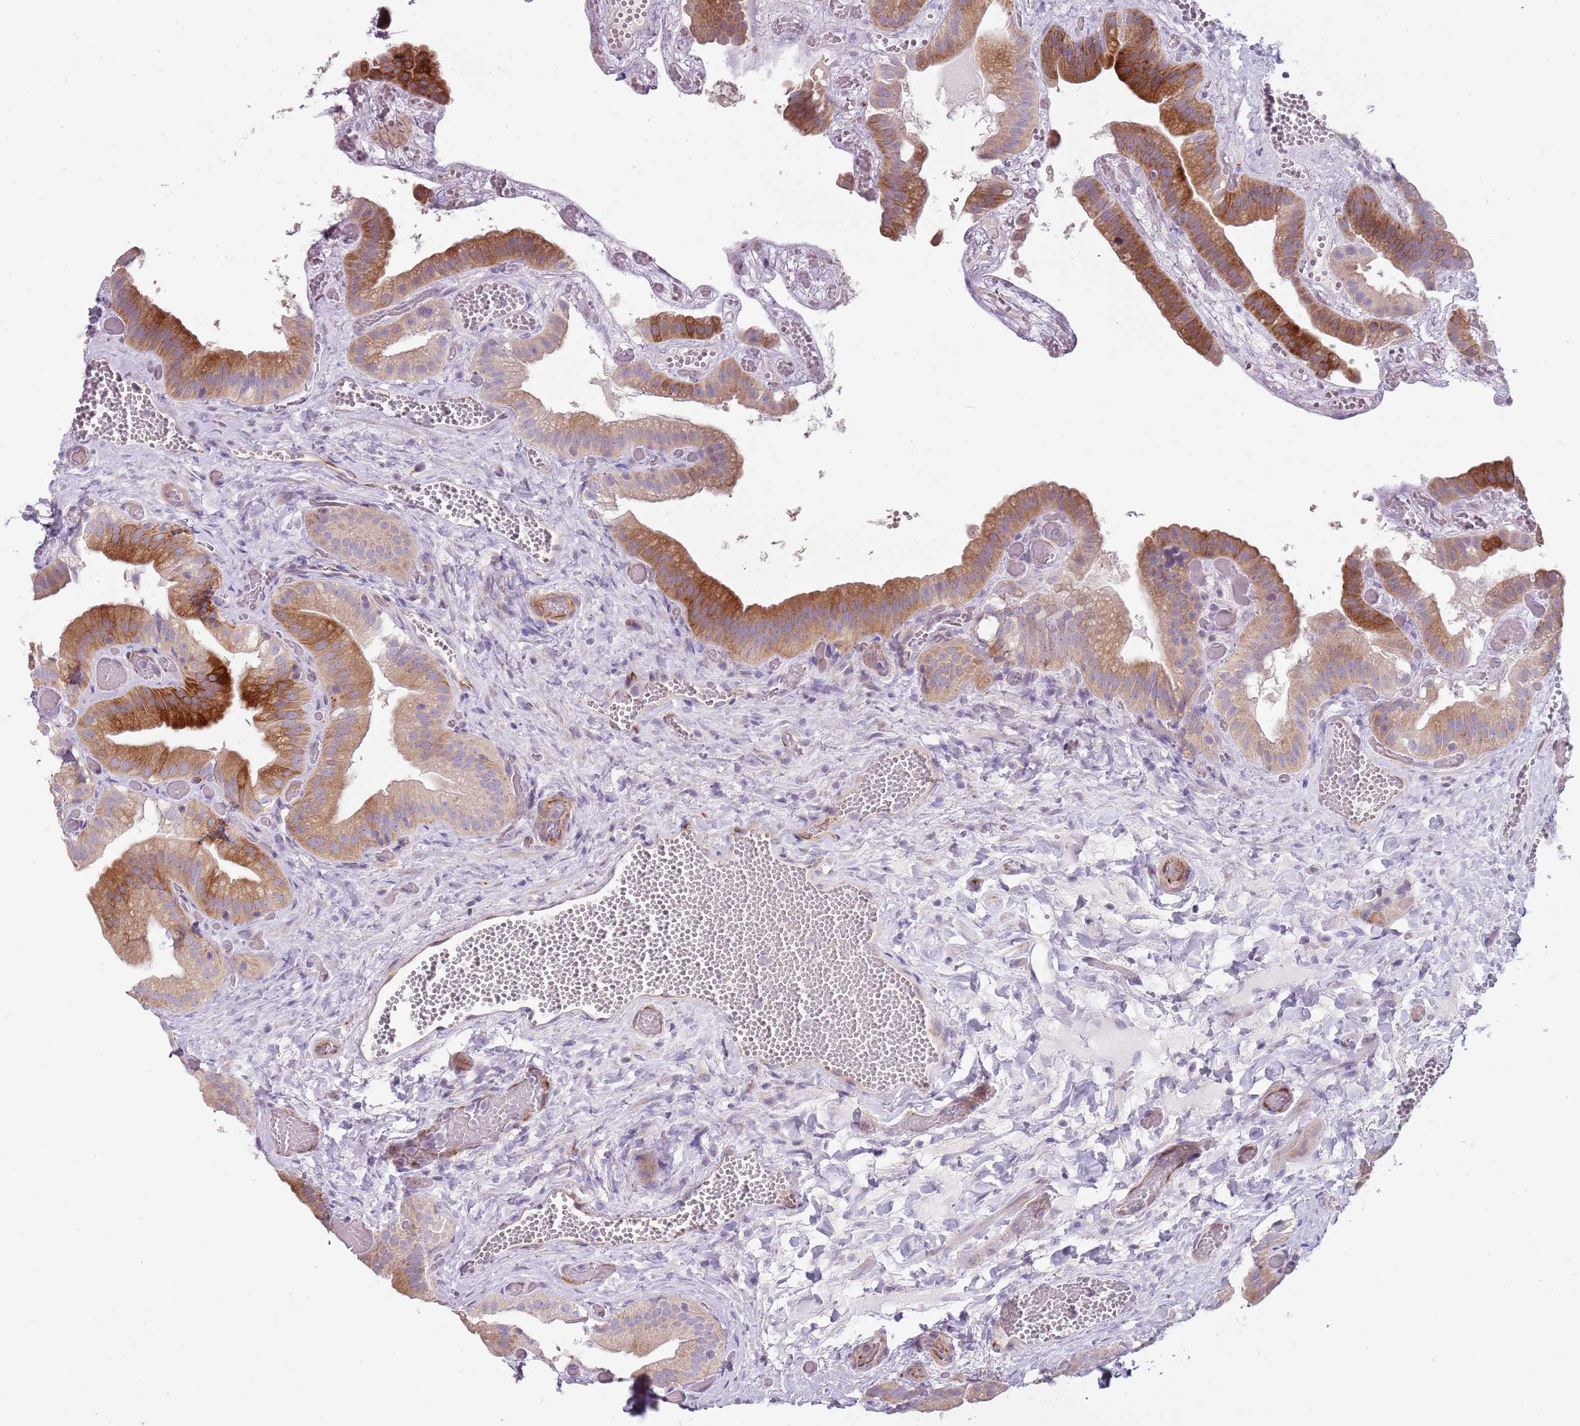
{"staining": {"intensity": "moderate", "quantity": "25%-75%", "location": "cytoplasmic/membranous"}, "tissue": "gallbladder", "cell_type": "Glandular cells", "image_type": "normal", "snomed": [{"axis": "morphology", "description": "Normal tissue, NOS"}, {"axis": "topography", "description": "Gallbladder"}], "caption": "This is a histology image of IHC staining of benign gallbladder, which shows moderate staining in the cytoplasmic/membranous of glandular cells.", "gene": "ZNF583", "patient": {"sex": "female", "age": 64}}